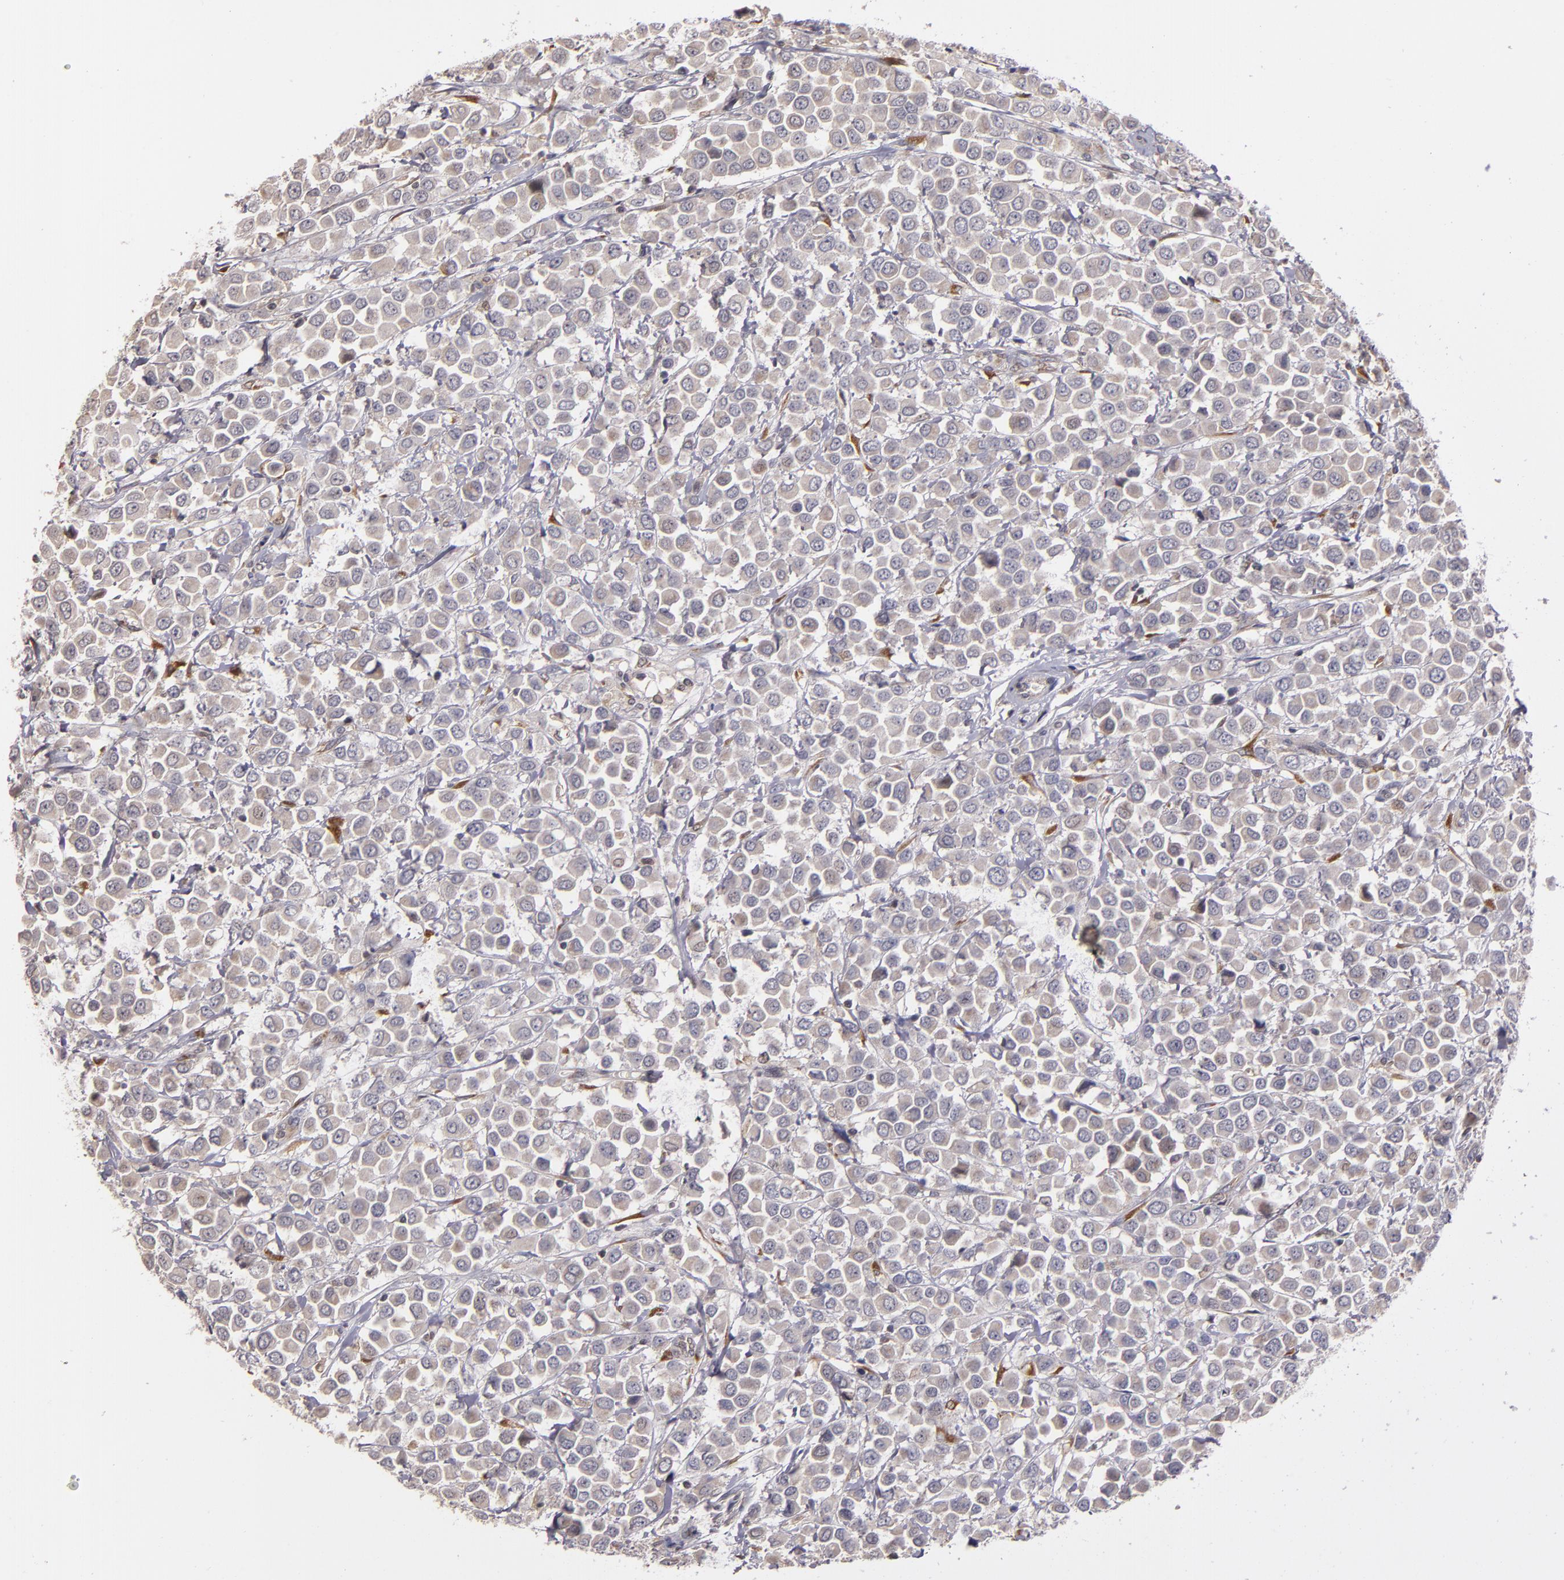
{"staining": {"intensity": "weak", "quantity": ">75%", "location": "cytoplasmic/membranous"}, "tissue": "breast cancer", "cell_type": "Tumor cells", "image_type": "cancer", "snomed": [{"axis": "morphology", "description": "Duct carcinoma"}, {"axis": "topography", "description": "Breast"}], "caption": "Weak cytoplasmic/membranous positivity is seen in approximately >75% of tumor cells in breast cancer (invasive ductal carcinoma).", "gene": "CASP1", "patient": {"sex": "female", "age": 61}}